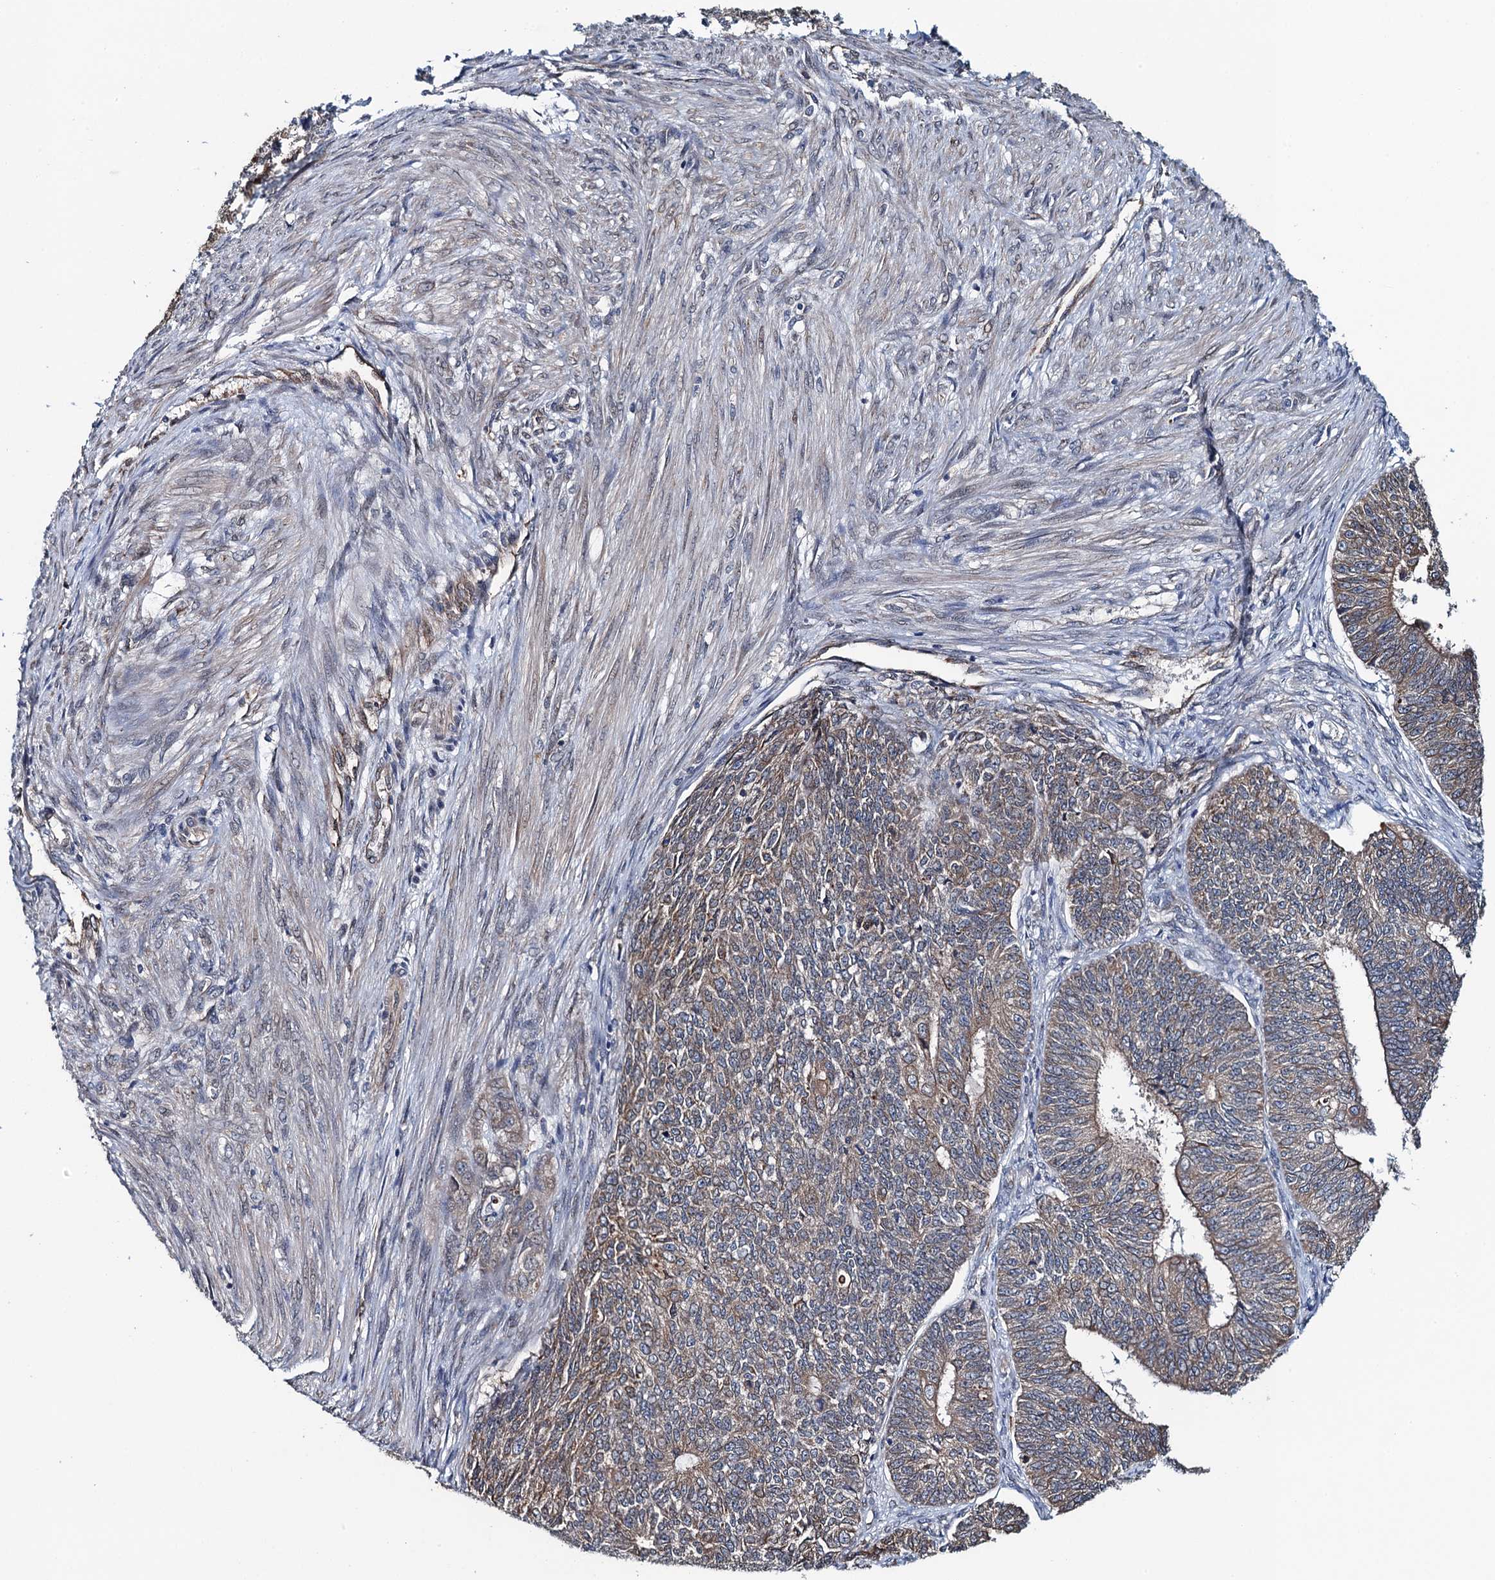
{"staining": {"intensity": "weak", "quantity": ">75%", "location": "cytoplasmic/membranous"}, "tissue": "endometrial cancer", "cell_type": "Tumor cells", "image_type": "cancer", "snomed": [{"axis": "morphology", "description": "Adenocarcinoma, NOS"}, {"axis": "topography", "description": "Endometrium"}], "caption": "IHC micrograph of neoplastic tissue: adenocarcinoma (endometrial) stained using IHC exhibits low levels of weak protein expression localized specifically in the cytoplasmic/membranous of tumor cells, appearing as a cytoplasmic/membranous brown color.", "gene": "EVX2", "patient": {"sex": "female", "age": 32}}